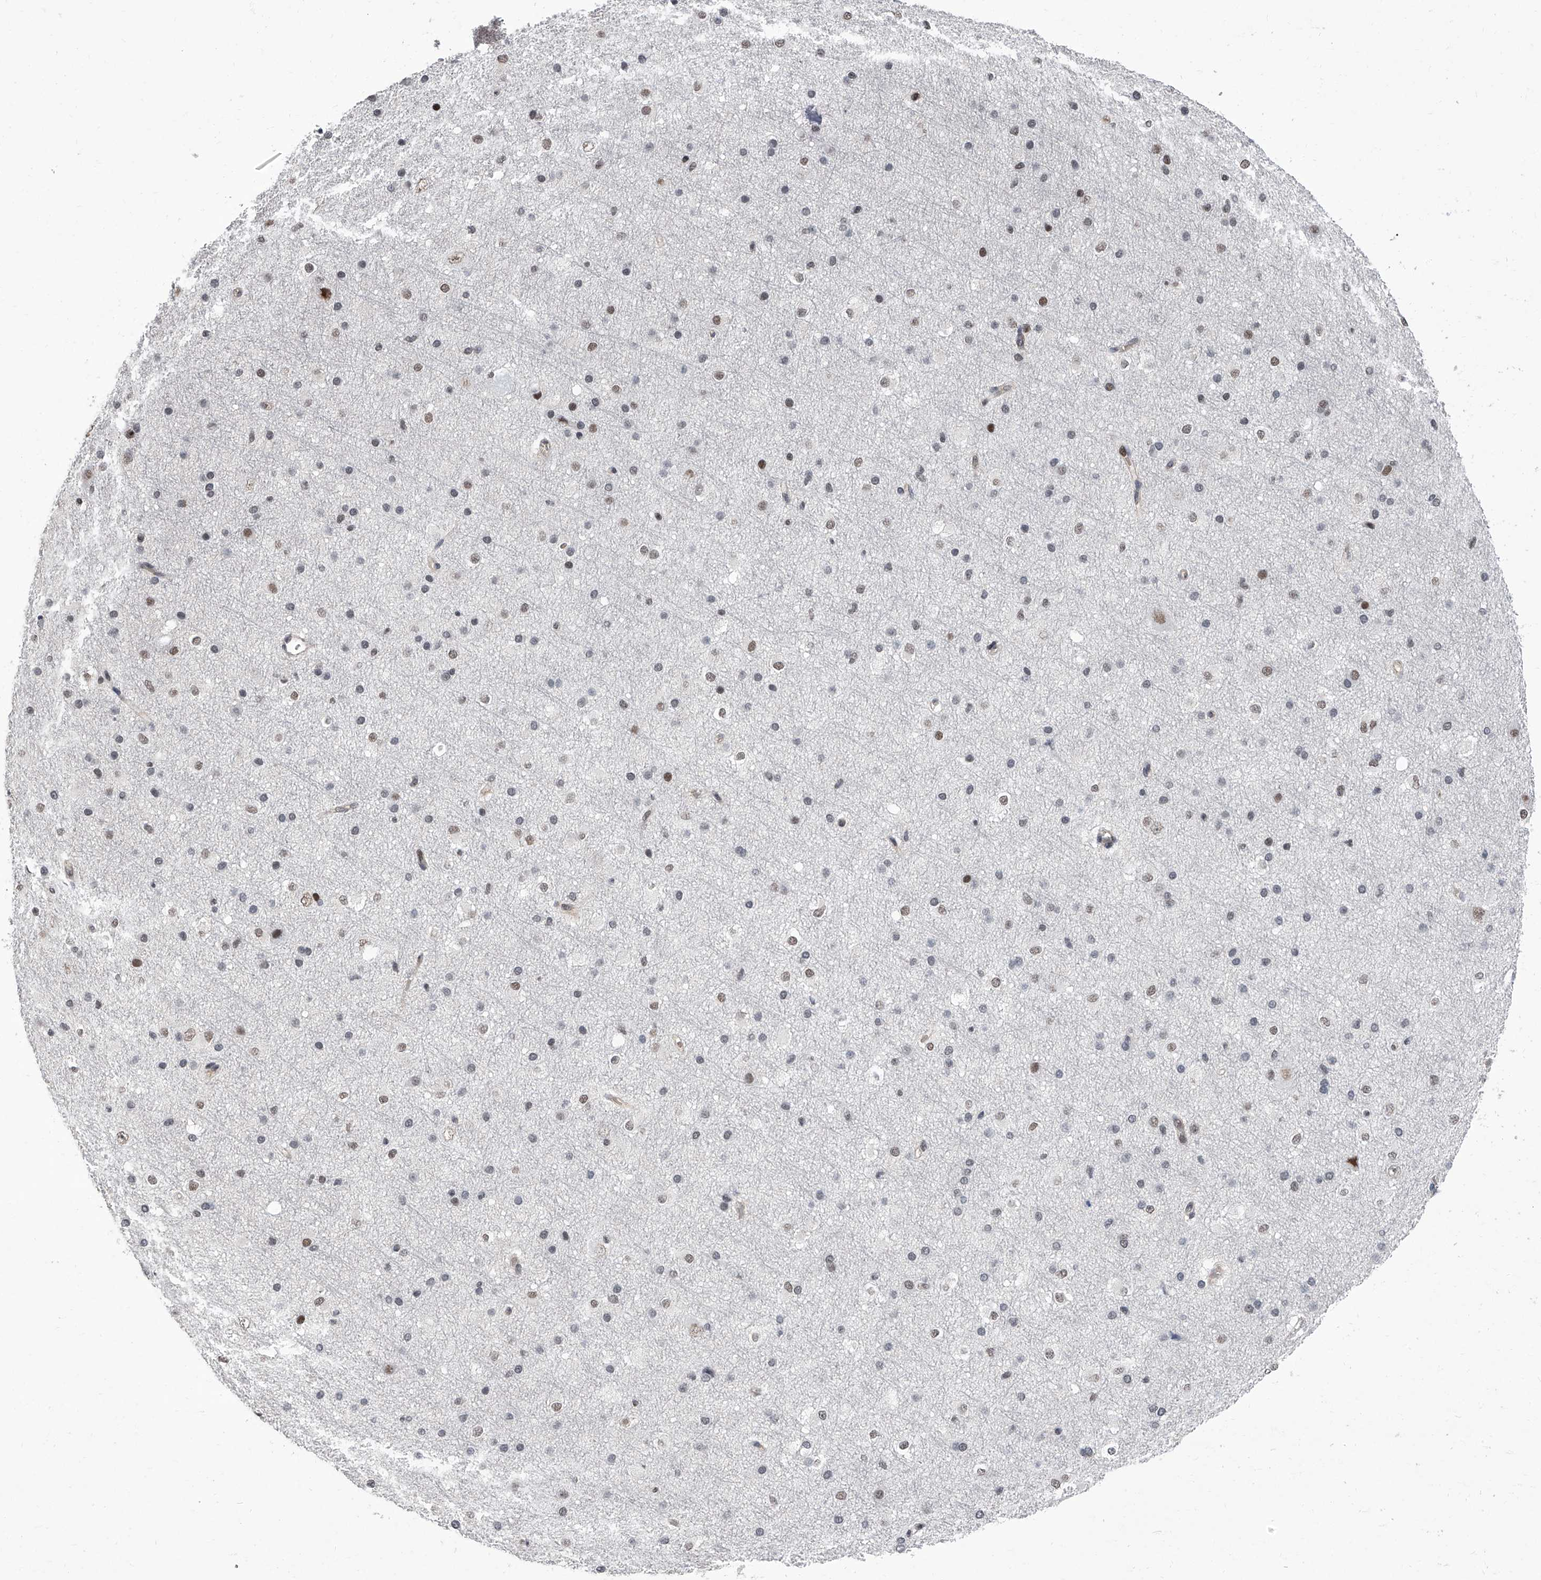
{"staining": {"intensity": "moderate", "quantity": ">75%", "location": "nuclear"}, "tissue": "cerebral cortex", "cell_type": "Endothelial cells", "image_type": "normal", "snomed": [{"axis": "morphology", "description": "Normal tissue, NOS"}, {"axis": "morphology", "description": "Developmental malformation"}, {"axis": "topography", "description": "Cerebral cortex"}], "caption": "This micrograph shows immunohistochemistry (IHC) staining of benign cerebral cortex, with medium moderate nuclear expression in about >75% of endothelial cells.", "gene": "ZNF426", "patient": {"sex": "female", "age": 30}}